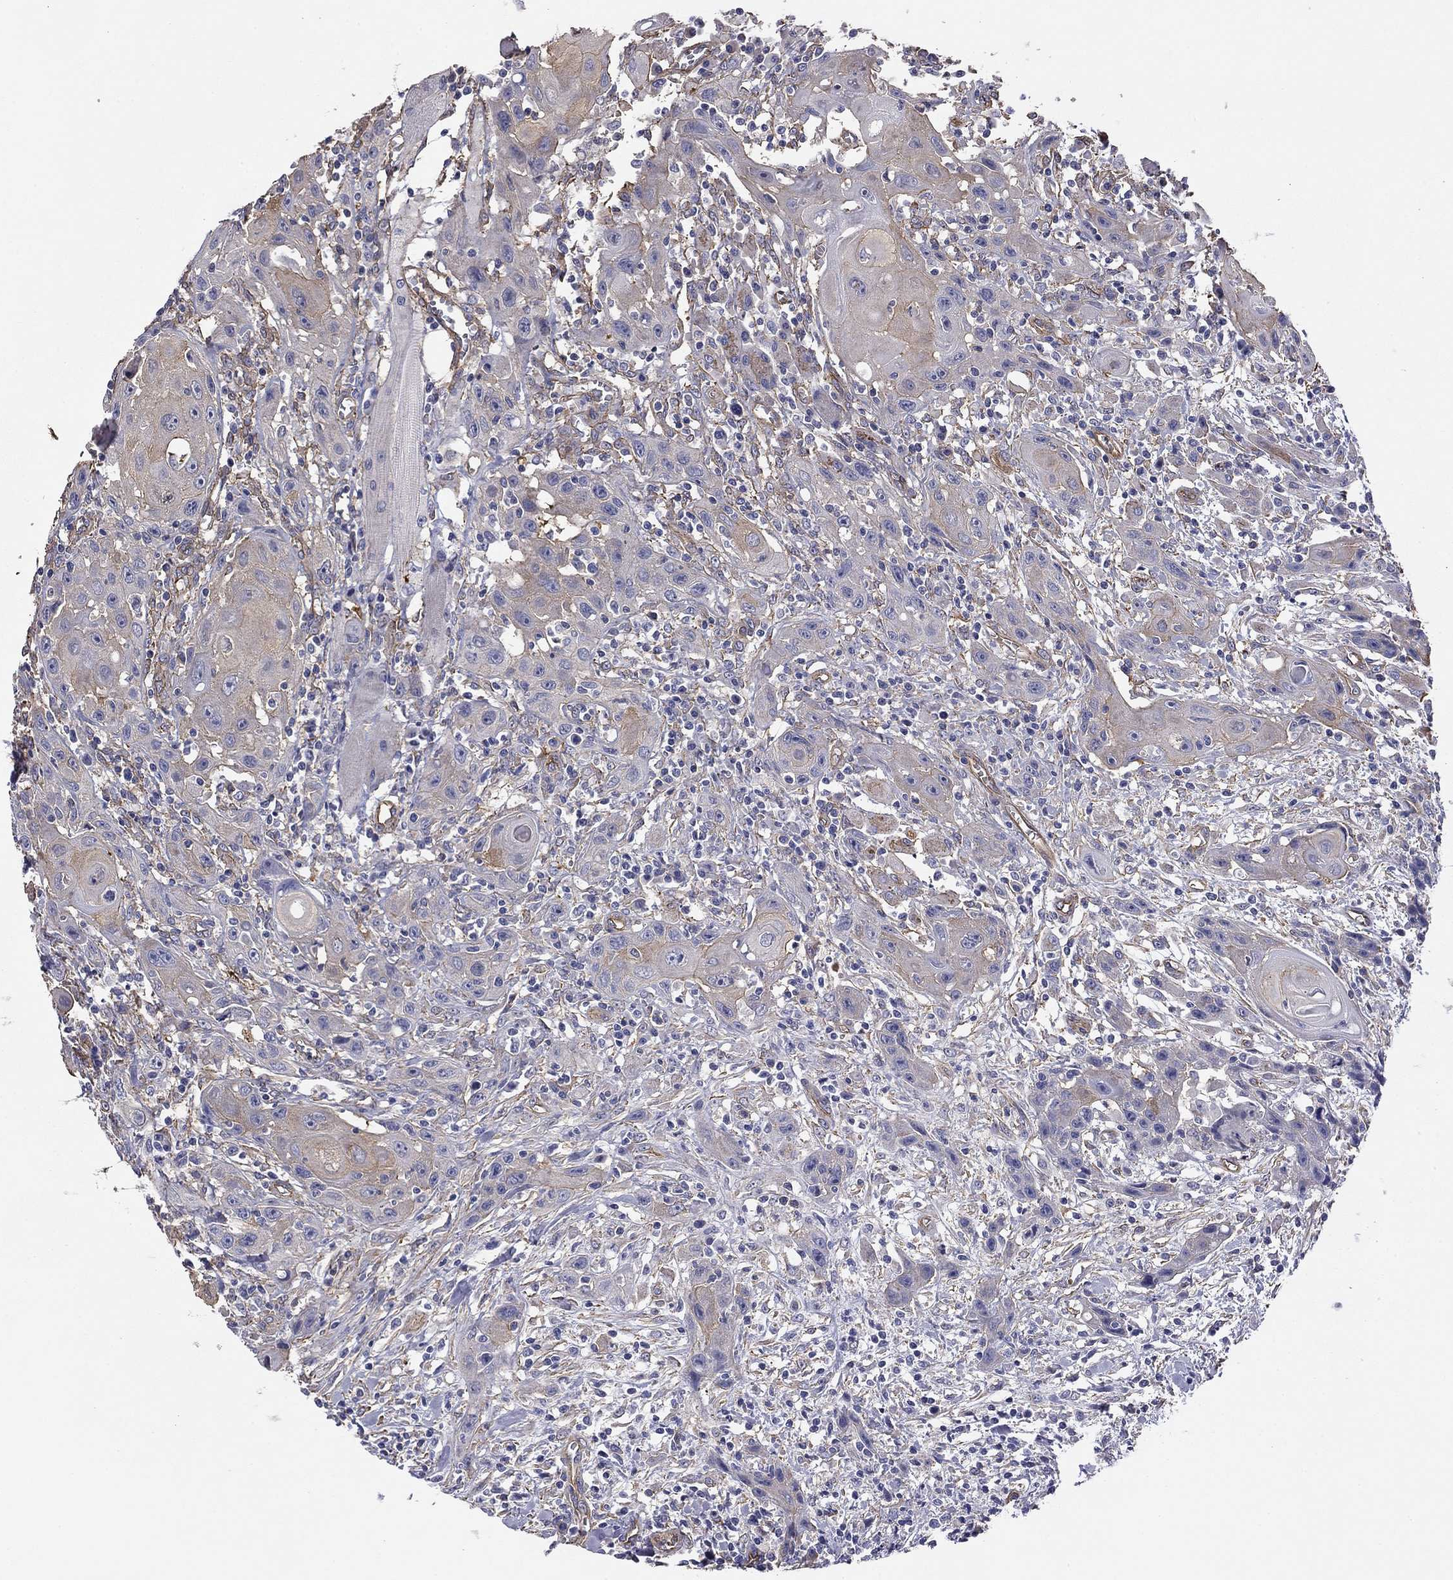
{"staining": {"intensity": "weak", "quantity": "<25%", "location": "cytoplasmic/membranous"}, "tissue": "head and neck cancer", "cell_type": "Tumor cells", "image_type": "cancer", "snomed": [{"axis": "morphology", "description": "Normal tissue, NOS"}, {"axis": "morphology", "description": "Squamous cell carcinoma, NOS"}, {"axis": "topography", "description": "Oral tissue"}, {"axis": "topography", "description": "Head-Neck"}], "caption": "Immunohistochemical staining of human head and neck squamous cell carcinoma displays no significant staining in tumor cells.", "gene": "TCHH", "patient": {"sex": "male", "age": 71}}